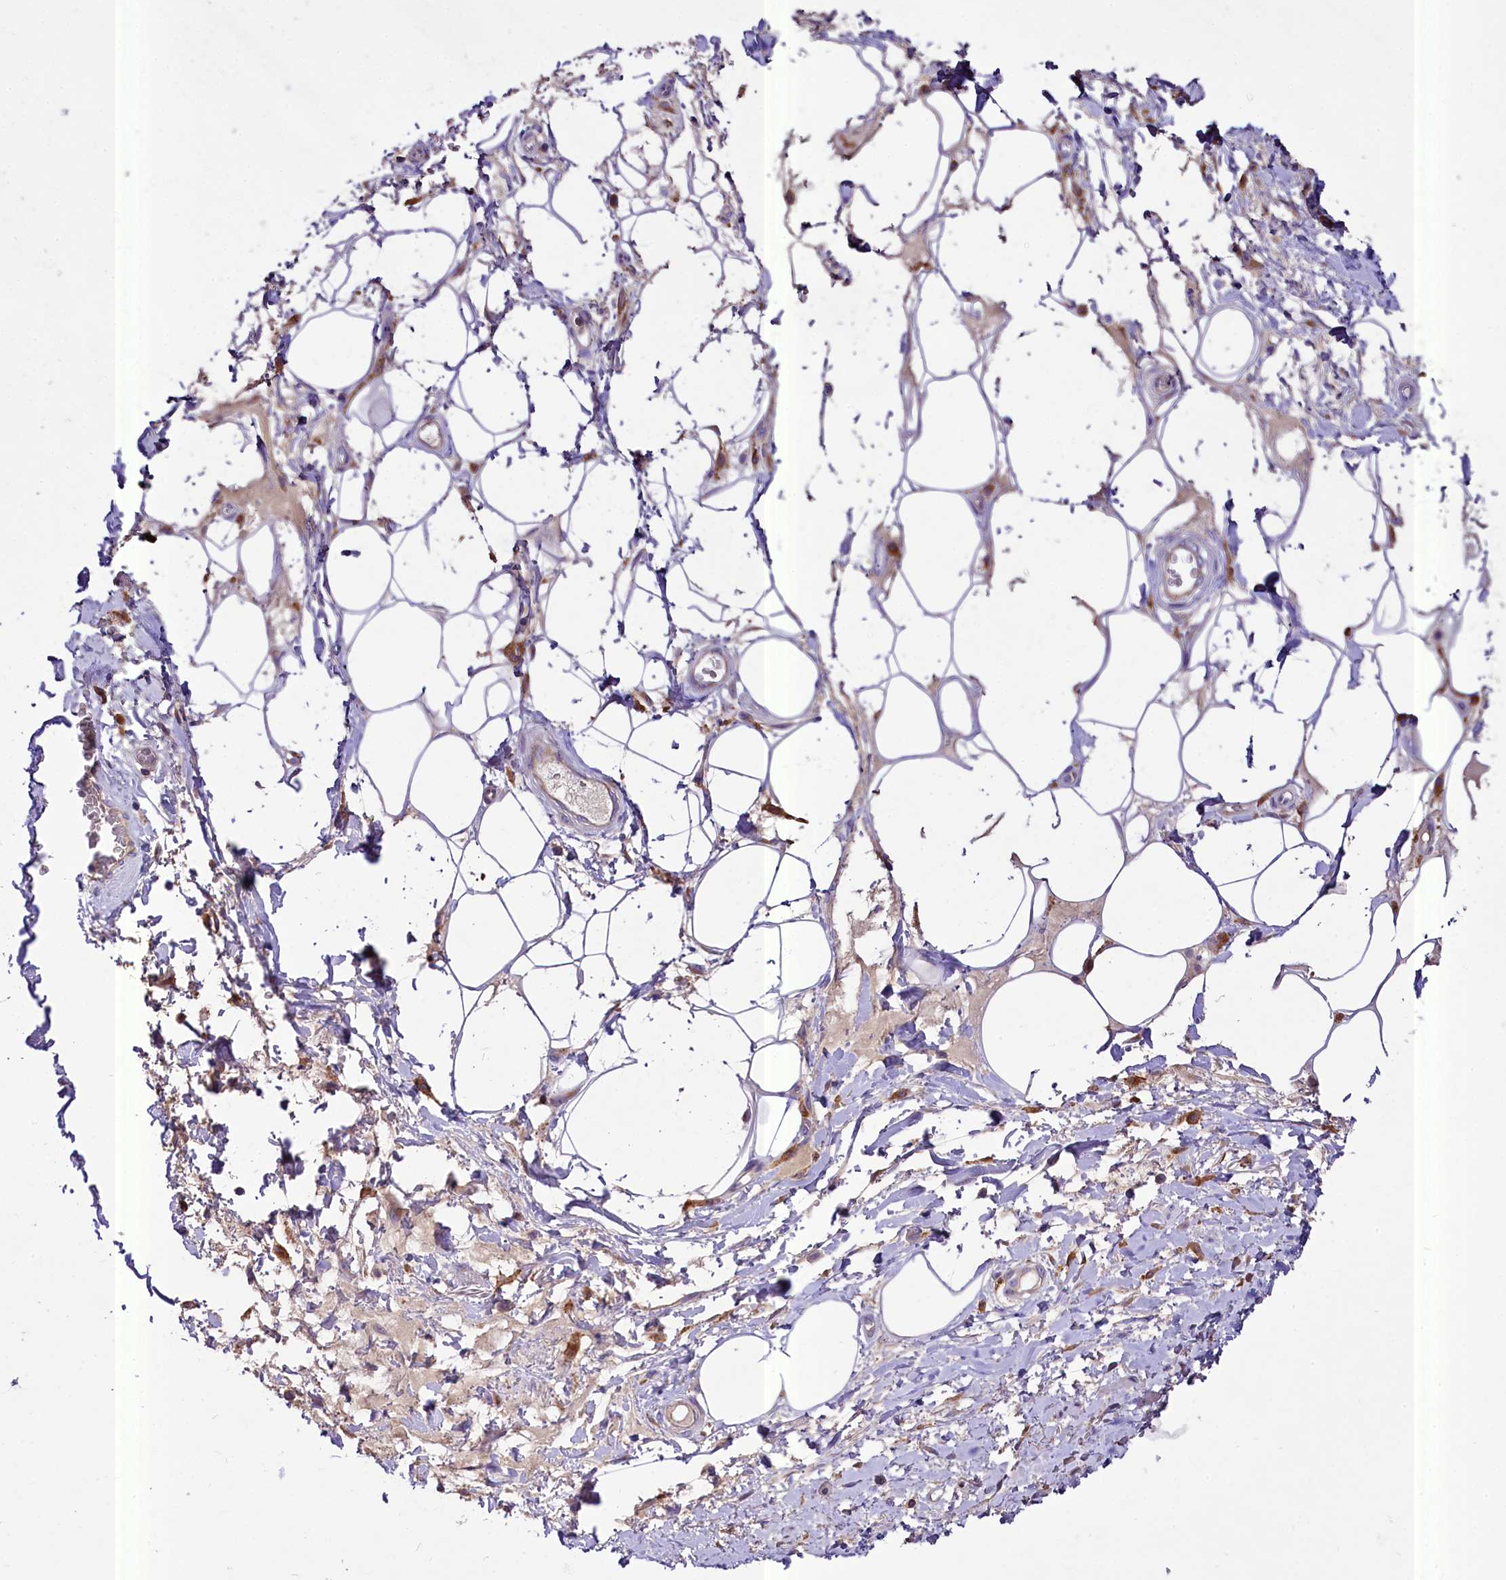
{"staining": {"intensity": "weak", "quantity": "25%-75%", "location": "cytoplasmic/membranous"}, "tissue": "adipose tissue", "cell_type": "Adipocytes", "image_type": "normal", "snomed": [{"axis": "morphology", "description": "Normal tissue, NOS"}, {"axis": "morphology", "description": "Adenocarcinoma, NOS"}, {"axis": "topography", "description": "Rectum"}, {"axis": "topography", "description": "Vagina"}, {"axis": "topography", "description": "Peripheral nerve tissue"}], "caption": "Immunohistochemical staining of benign adipose tissue exhibits 25%-75% levels of weak cytoplasmic/membranous protein positivity in about 25%-75% of adipocytes. (DAB (3,3'-diaminobenzidine) = brown stain, brightfield microscopy at high magnification).", "gene": "PEMT", "patient": {"sex": "female", "age": 71}}